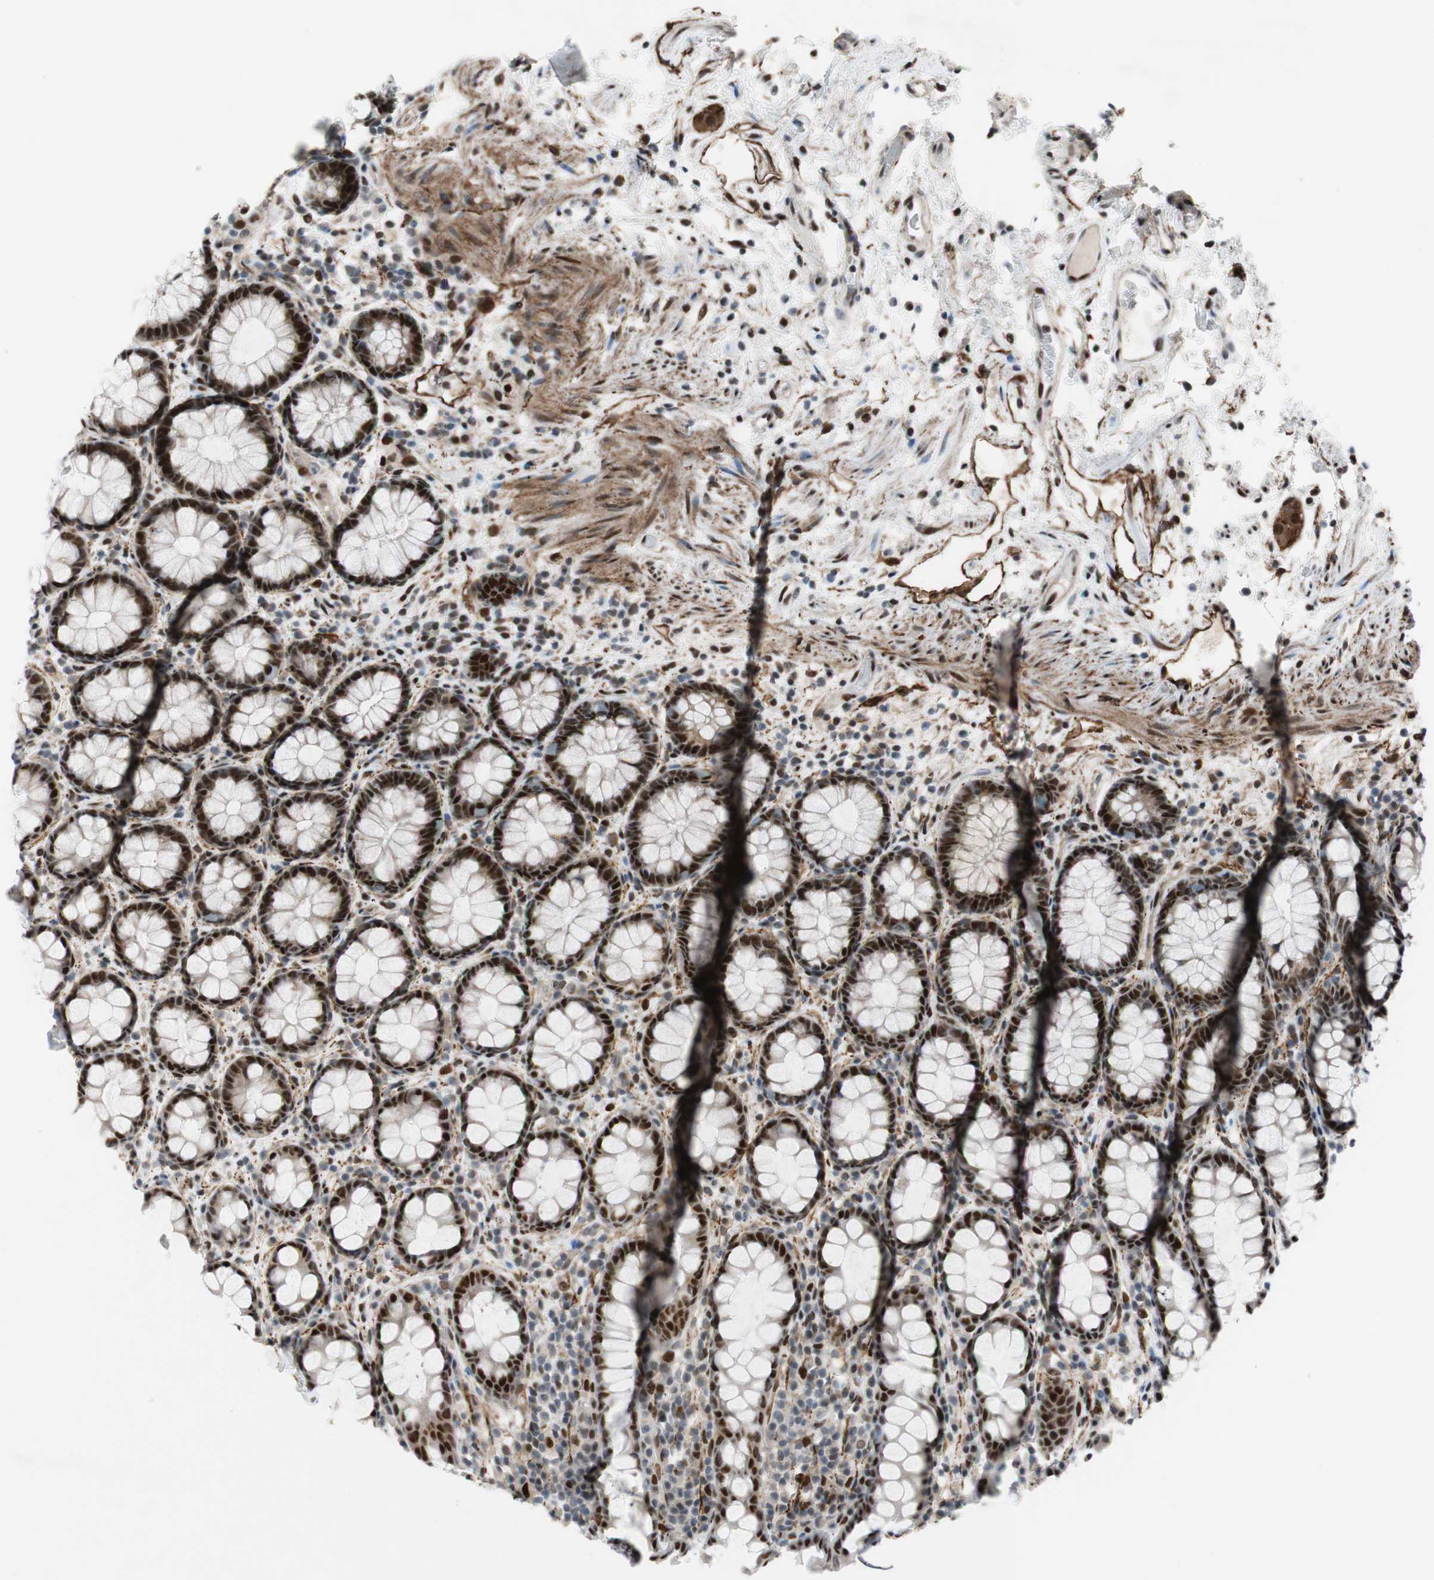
{"staining": {"intensity": "strong", "quantity": ">75%", "location": "nuclear"}, "tissue": "rectum", "cell_type": "Glandular cells", "image_type": "normal", "snomed": [{"axis": "morphology", "description": "Normal tissue, NOS"}, {"axis": "topography", "description": "Rectum"}], "caption": "Strong nuclear positivity is appreciated in approximately >75% of glandular cells in normal rectum.", "gene": "FBXO44", "patient": {"sex": "male", "age": 92}}